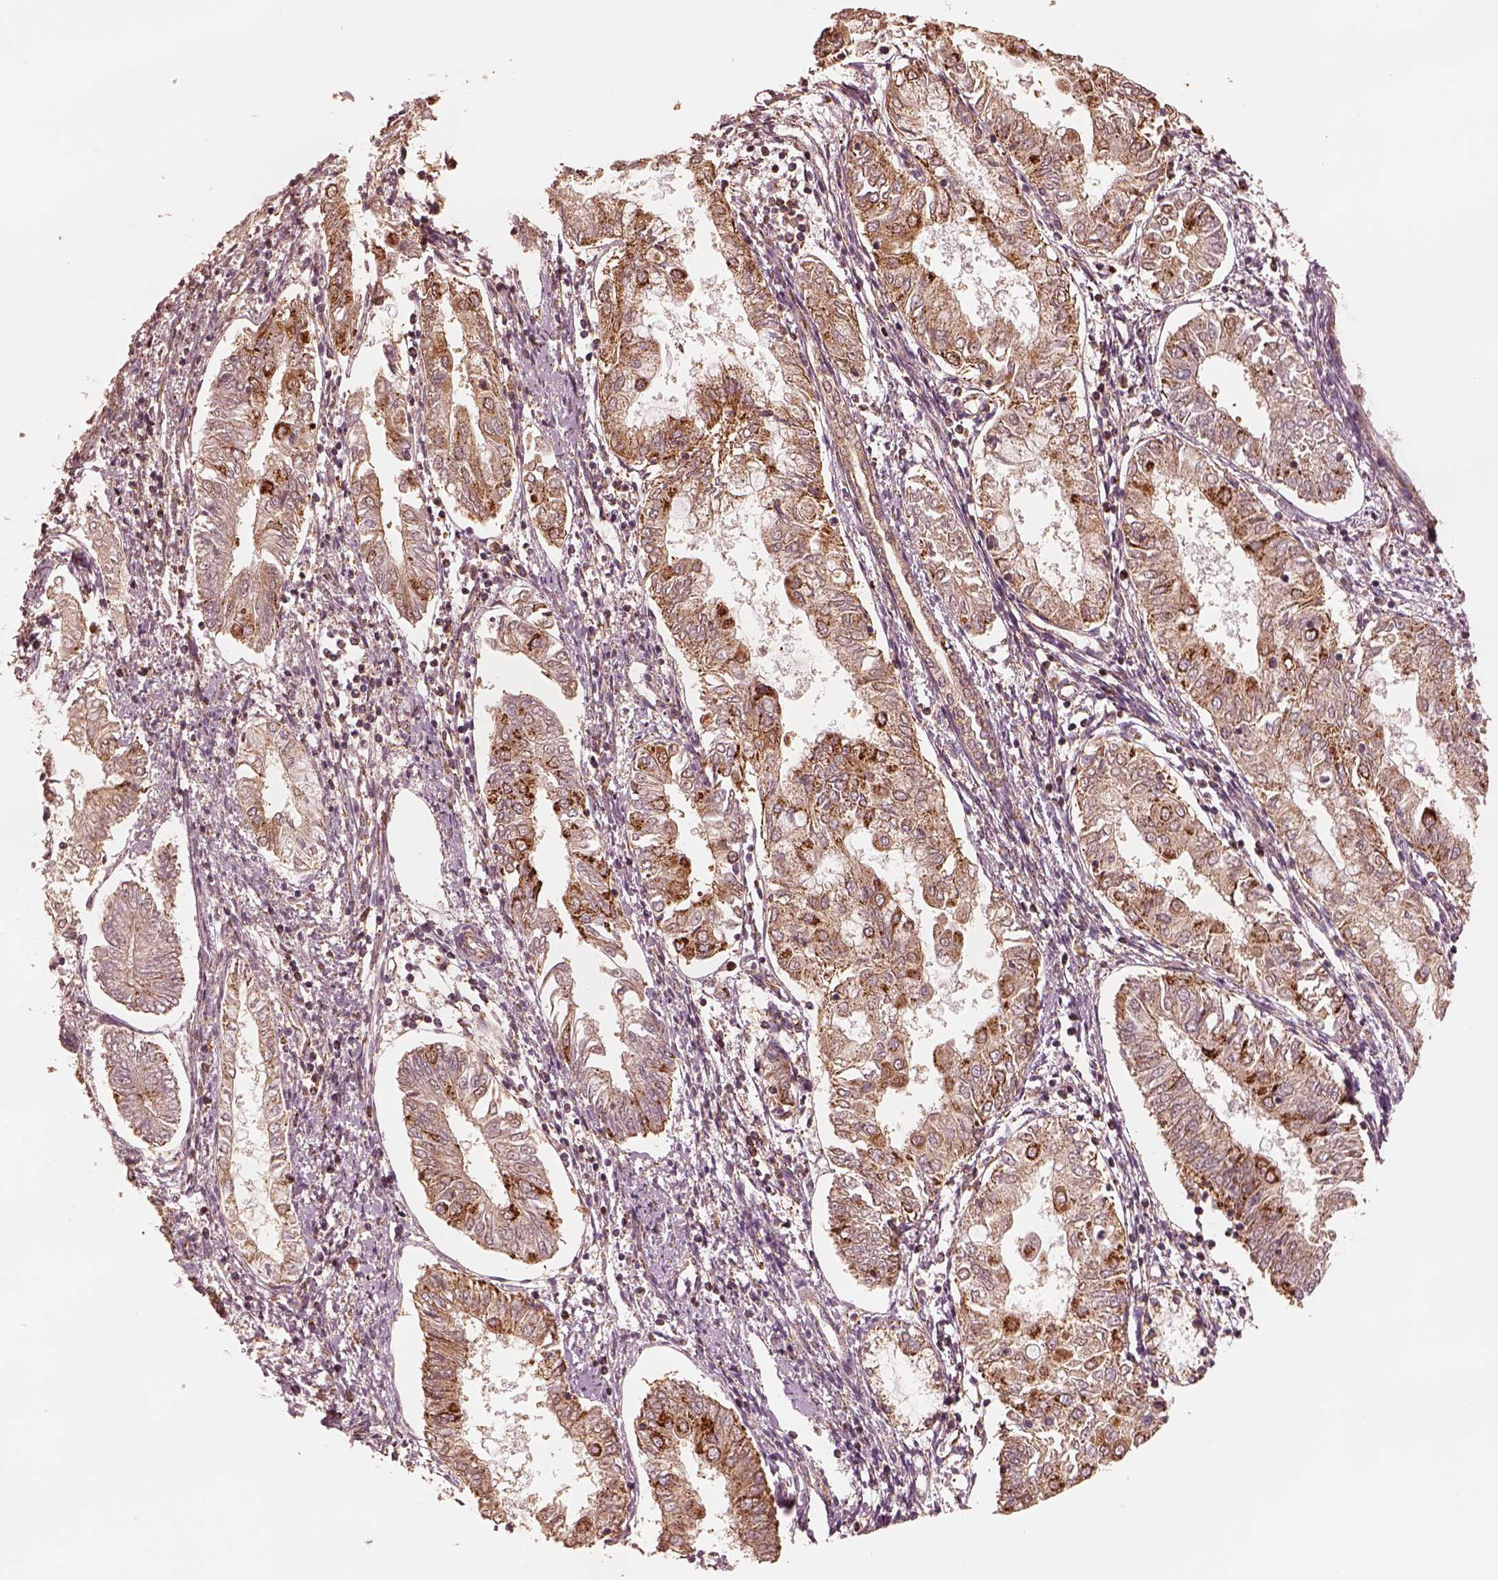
{"staining": {"intensity": "moderate", "quantity": ">75%", "location": "cytoplasmic/membranous"}, "tissue": "endometrial cancer", "cell_type": "Tumor cells", "image_type": "cancer", "snomed": [{"axis": "morphology", "description": "Adenocarcinoma, NOS"}, {"axis": "topography", "description": "Endometrium"}], "caption": "Protein expression analysis of endometrial cancer (adenocarcinoma) shows moderate cytoplasmic/membranous staining in approximately >75% of tumor cells. Using DAB (3,3'-diaminobenzidine) (brown) and hematoxylin (blue) stains, captured at high magnification using brightfield microscopy.", "gene": "ENTPD6", "patient": {"sex": "female", "age": 68}}